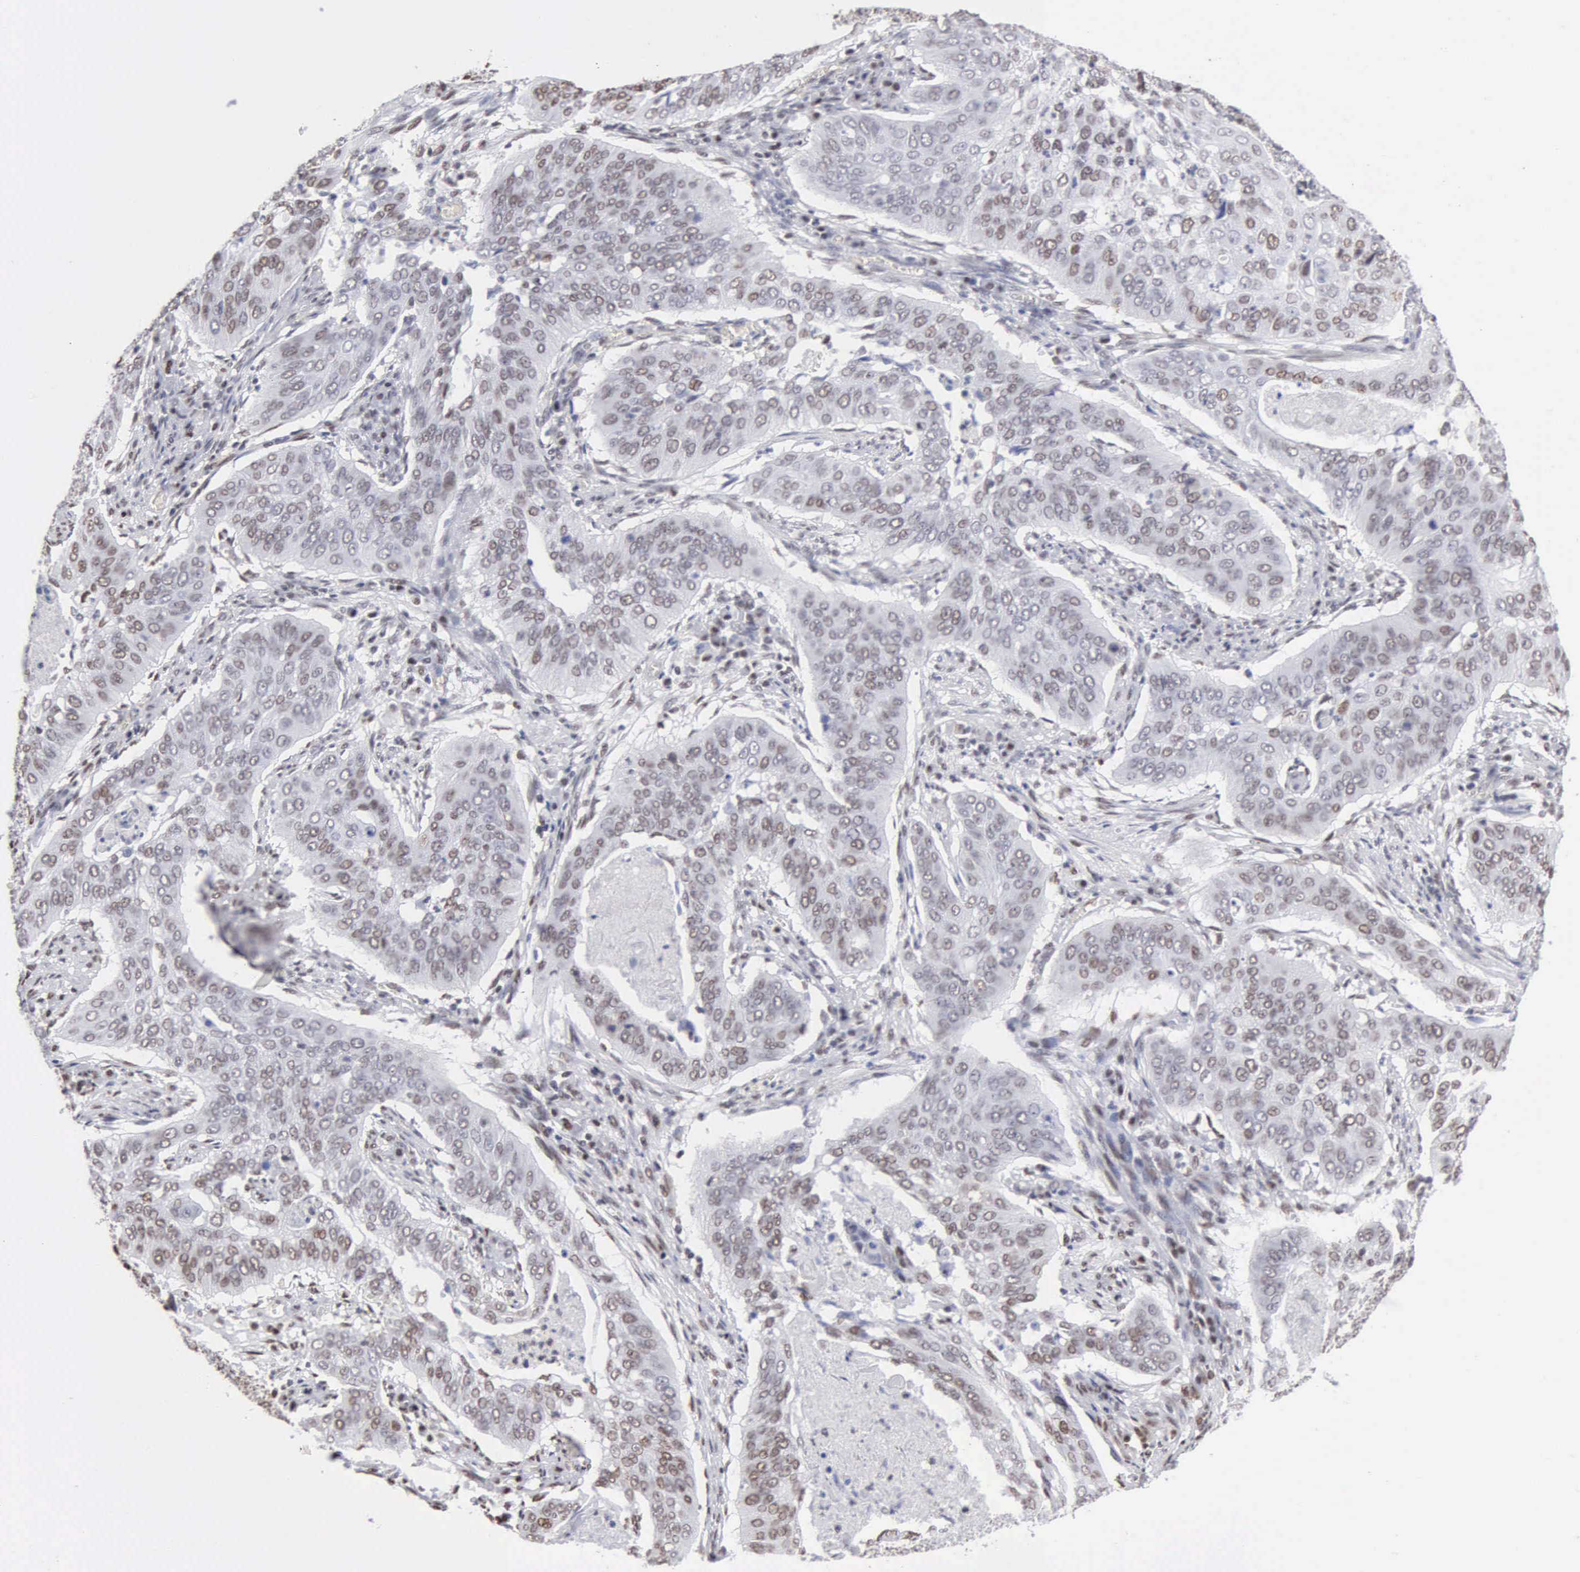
{"staining": {"intensity": "moderate", "quantity": "25%-75%", "location": "nuclear"}, "tissue": "cervical cancer", "cell_type": "Tumor cells", "image_type": "cancer", "snomed": [{"axis": "morphology", "description": "Squamous cell carcinoma, NOS"}, {"axis": "topography", "description": "Cervix"}], "caption": "Cervical squamous cell carcinoma was stained to show a protein in brown. There is medium levels of moderate nuclear expression in about 25%-75% of tumor cells.", "gene": "CCNG1", "patient": {"sex": "female", "age": 39}}